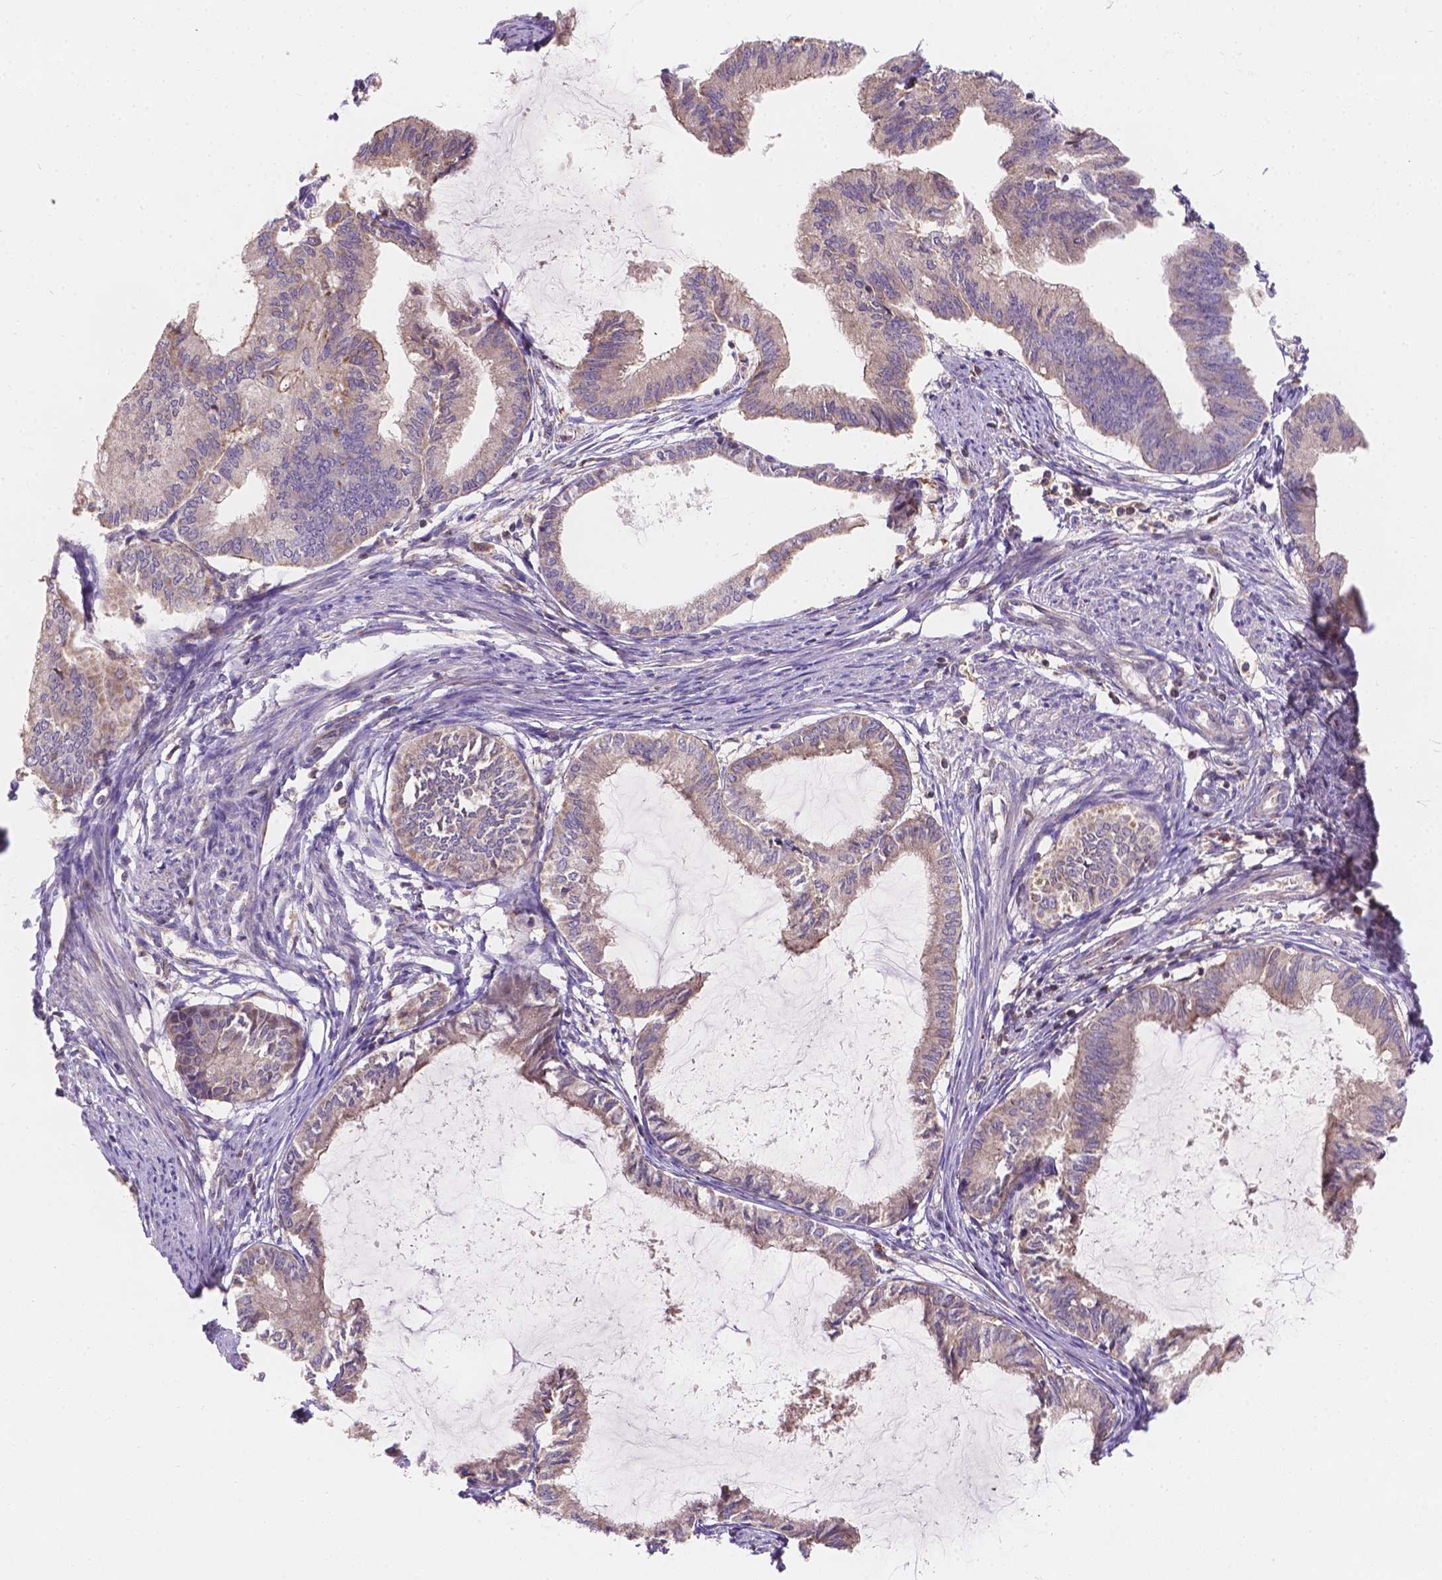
{"staining": {"intensity": "moderate", "quantity": "25%-75%", "location": "cytoplasmic/membranous"}, "tissue": "endometrial cancer", "cell_type": "Tumor cells", "image_type": "cancer", "snomed": [{"axis": "morphology", "description": "Adenocarcinoma, NOS"}, {"axis": "topography", "description": "Endometrium"}], "caption": "Adenocarcinoma (endometrial) stained with DAB (3,3'-diaminobenzidine) immunohistochemistry reveals medium levels of moderate cytoplasmic/membranous expression in approximately 25%-75% of tumor cells.", "gene": "CDK10", "patient": {"sex": "female", "age": 86}}